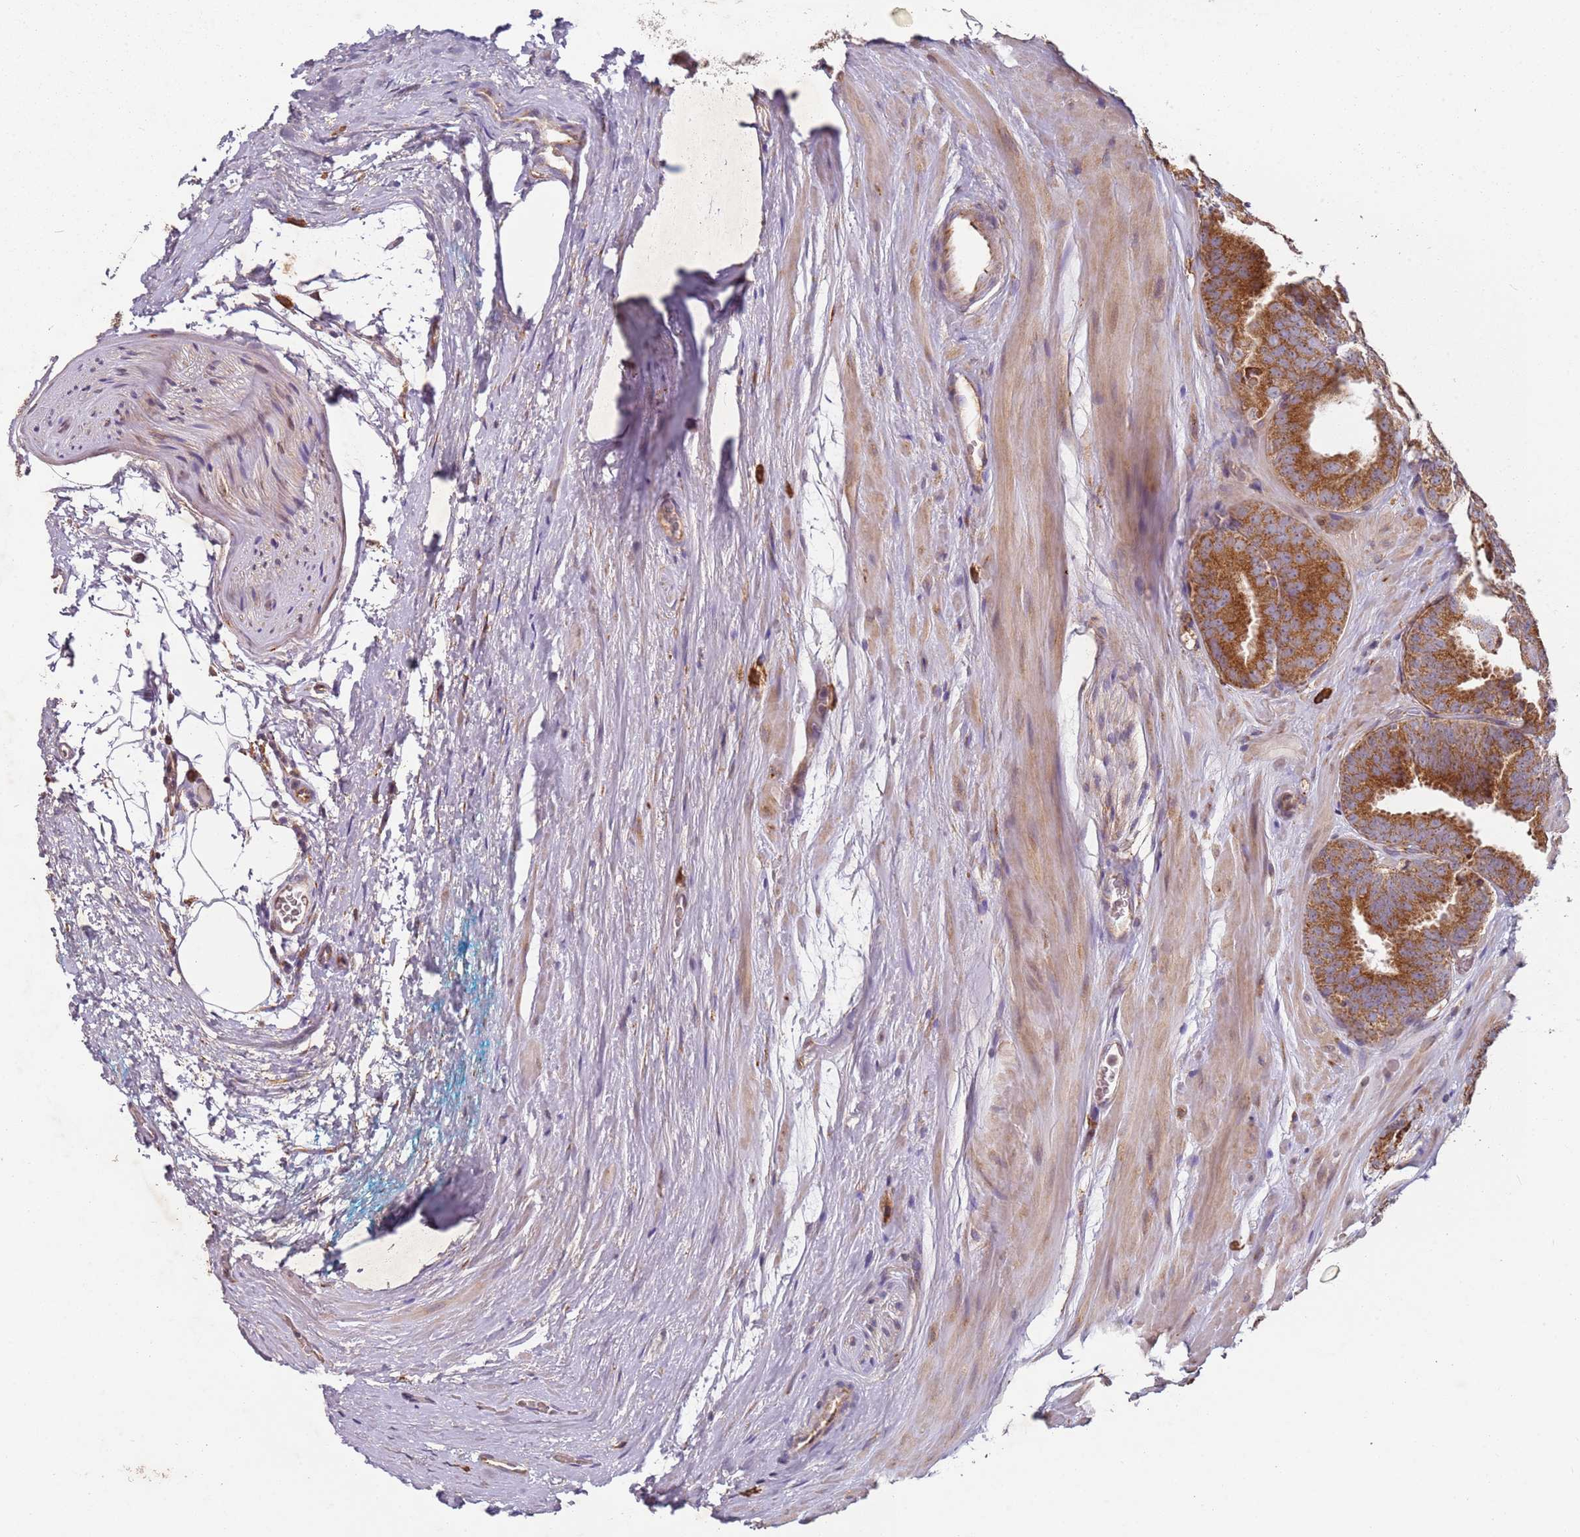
{"staining": {"intensity": "strong", "quantity": ">75%", "location": "cytoplasmic/membranous"}, "tissue": "prostate cancer", "cell_type": "Tumor cells", "image_type": "cancer", "snomed": [{"axis": "morphology", "description": "Adenocarcinoma, High grade"}, {"axis": "topography", "description": "Prostate"}], "caption": "Immunohistochemistry staining of prostate cancer (high-grade adenocarcinoma), which displays high levels of strong cytoplasmic/membranous positivity in approximately >75% of tumor cells indicating strong cytoplasmic/membranous protein positivity. The staining was performed using DAB (3,3'-diaminobenzidine) (brown) for protein detection and nuclei were counterstained in hematoxylin (blue).", "gene": "ARFRP1", "patient": {"sex": "male", "age": 63}}